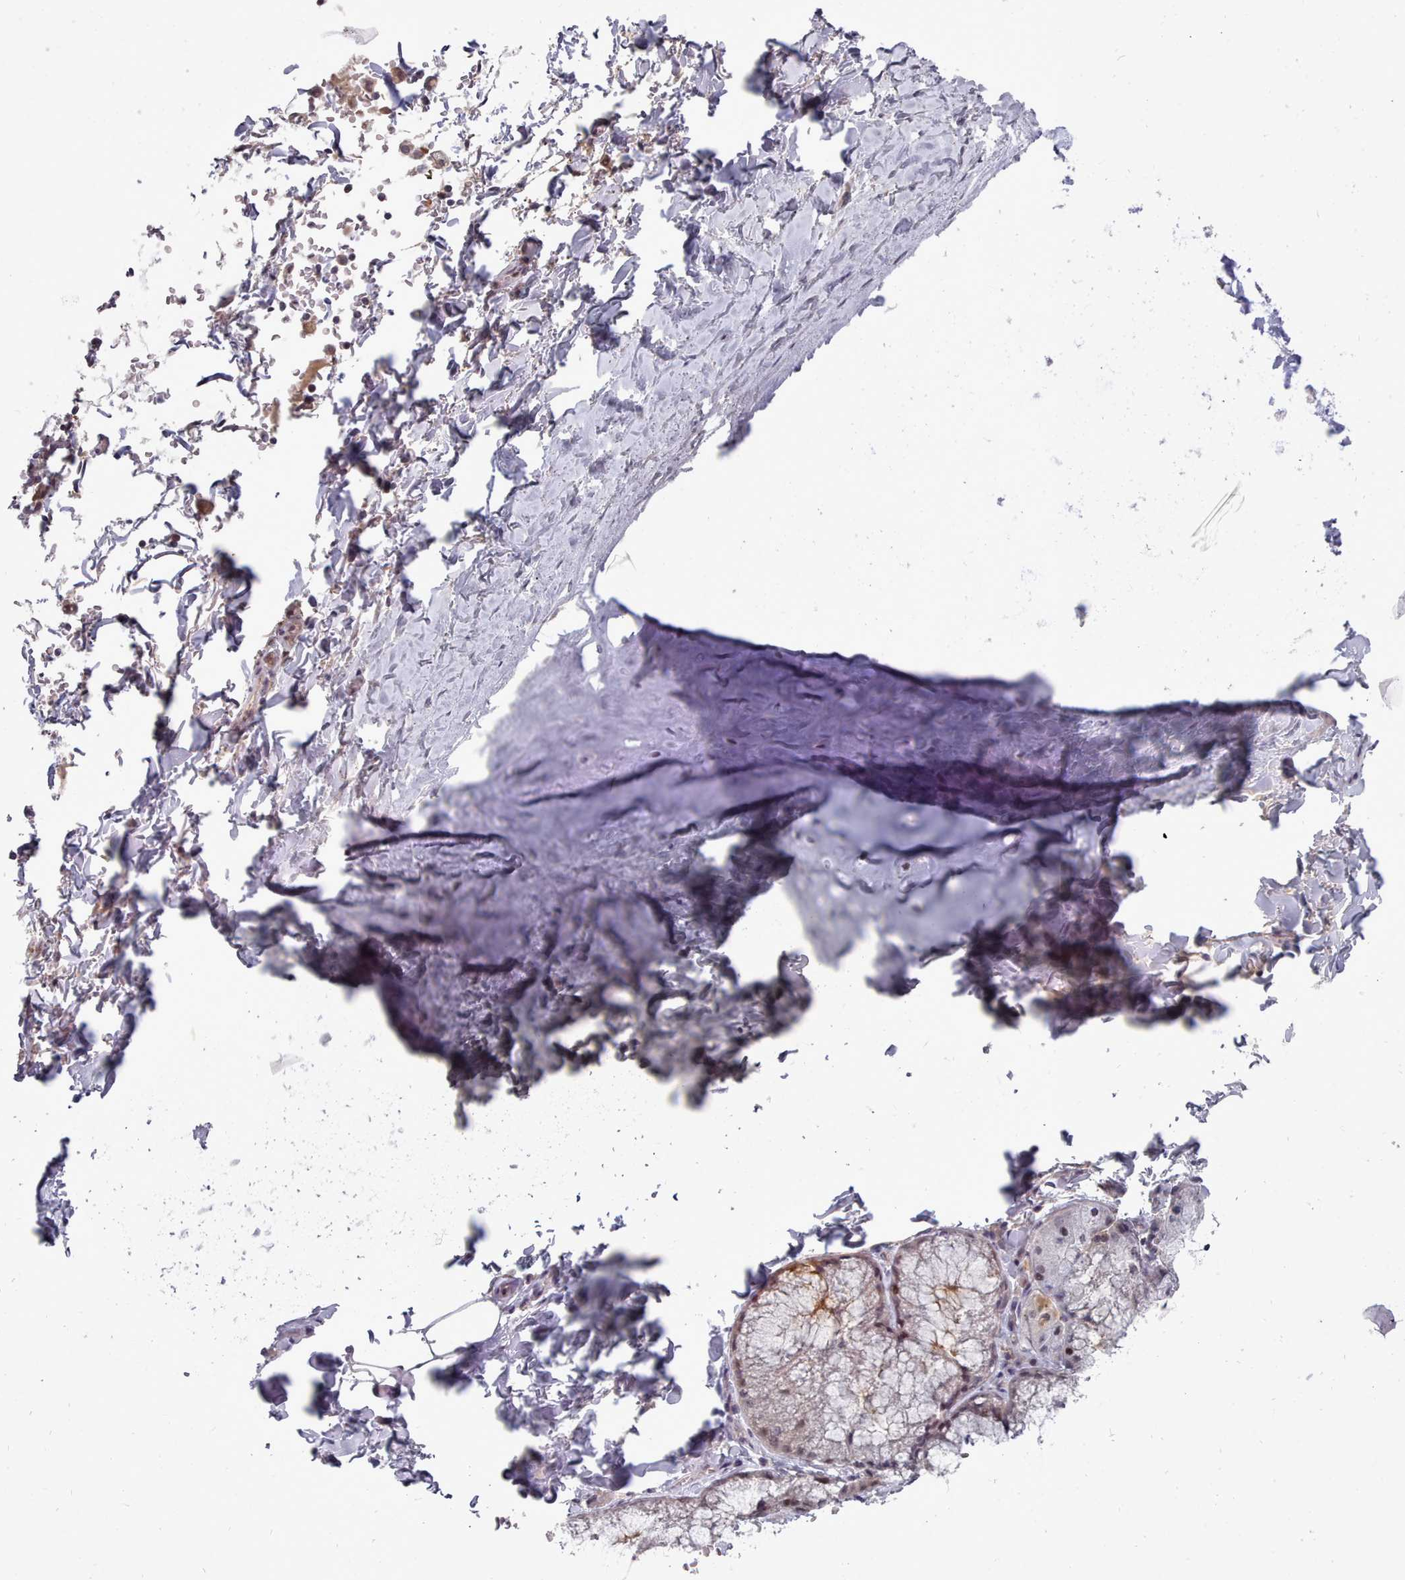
{"staining": {"intensity": "negative", "quantity": "none", "location": "none"}, "tissue": "adipose tissue", "cell_type": "Adipocytes", "image_type": "normal", "snomed": [{"axis": "morphology", "description": "Normal tissue, NOS"}, {"axis": "topography", "description": "Cartilage tissue"}, {"axis": "topography", "description": "Bronchus"}], "caption": "The micrograph exhibits no staining of adipocytes in unremarkable adipose tissue. The staining is performed using DAB brown chromogen with nuclei counter-stained in using hematoxylin.", "gene": "GINS1", "patient": {"sex": "male", "age": 63}}